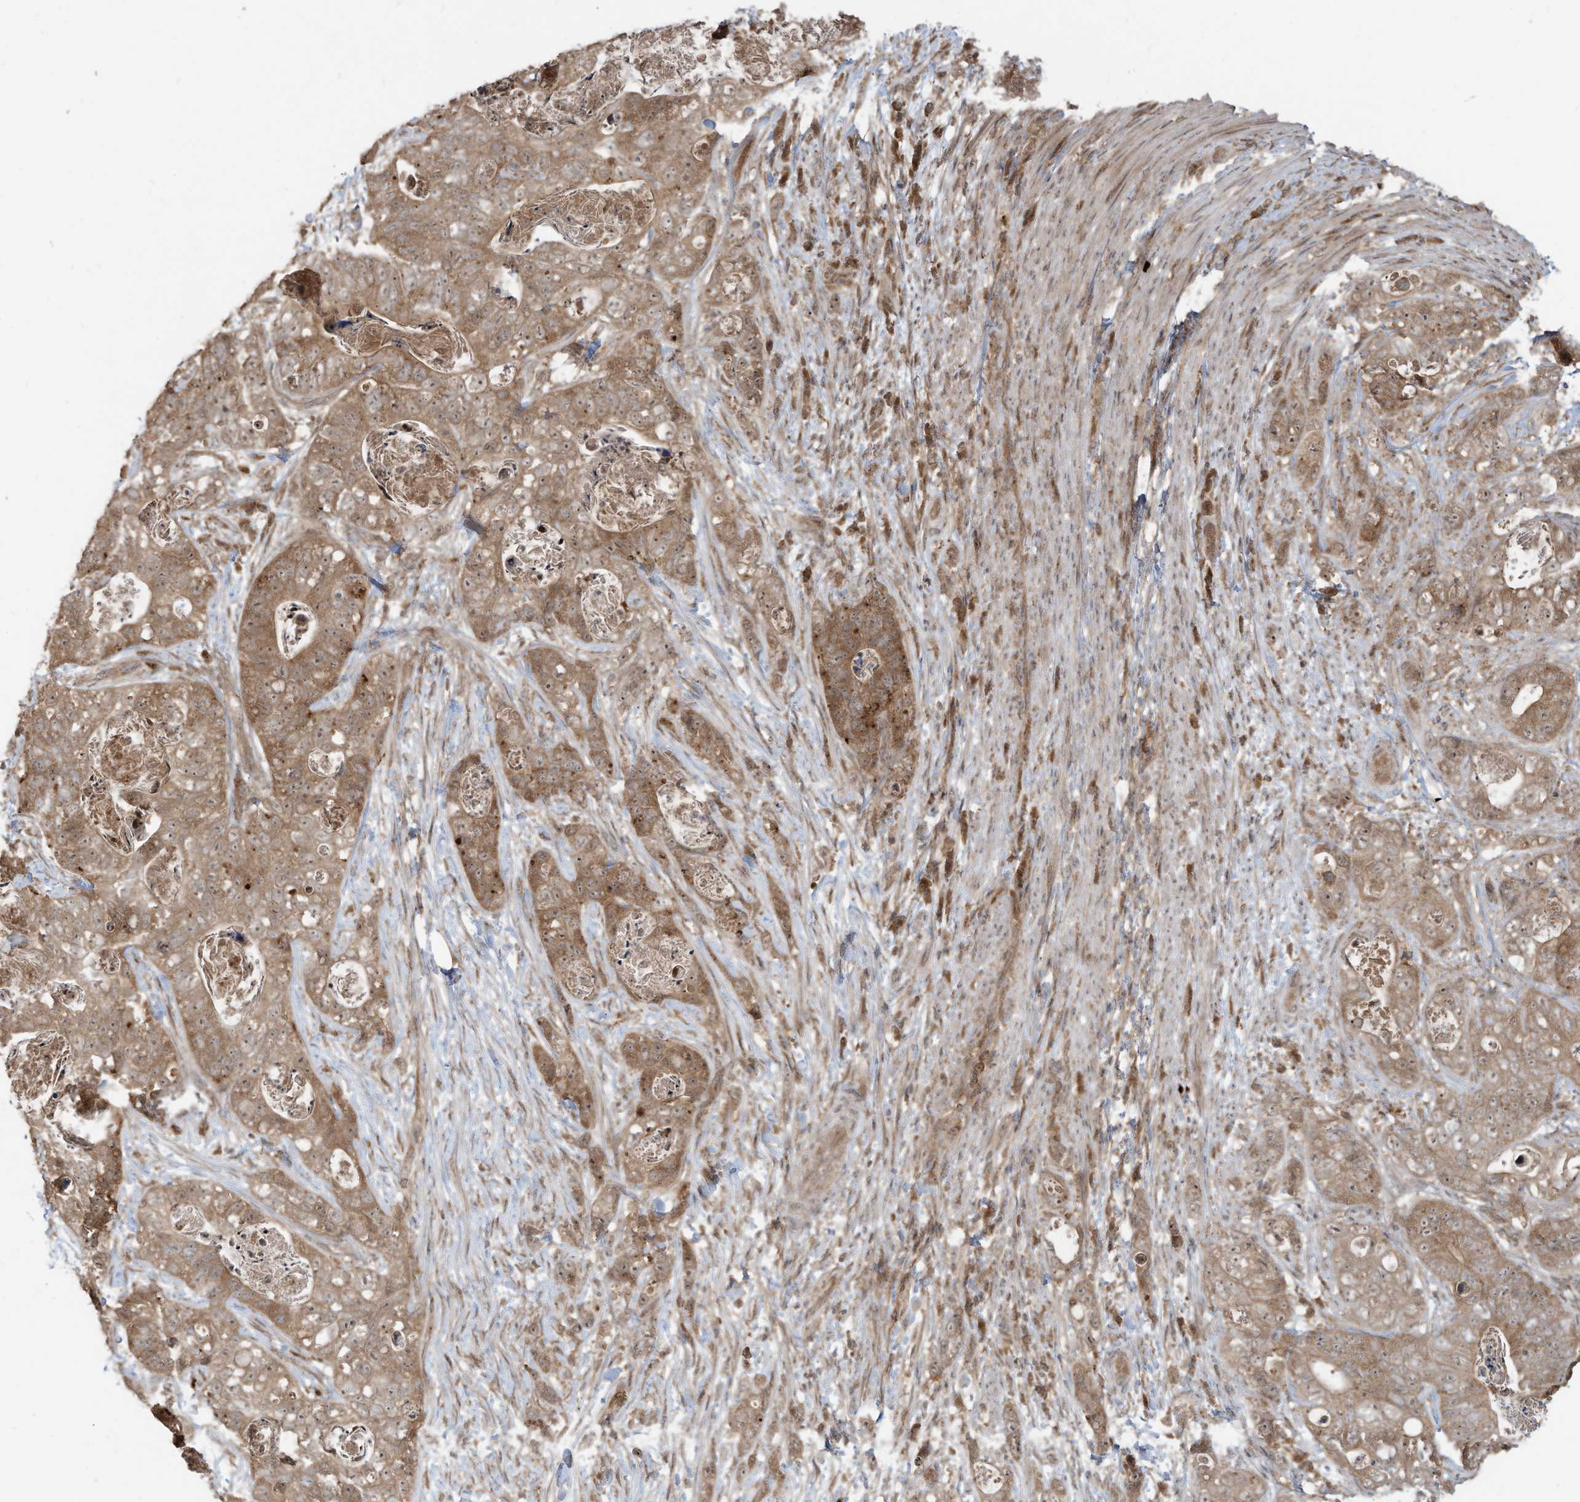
{"staining": {"intensity": "moderate", "quantity": ">75%", "location": "cytoplasmic/membranous,nuclear"}, "tissue": "stomach cancer", "cell_type": "Tumor cells", "image_type": "cancer", "snomed": [{"axis": "morphology", "description": "Adenocarcinoma, NOS"}, {"axis": "topography", "description": "Stomach"}], "caption": "Brown immunohistochemical staining in stomach cancer (adenocarcinoma) demonstrates moderate cytoplasmic/membranous and nuclear staining in about >75% of tumor cells. The staining is performed using DAB (3,3'-diaminobenzidine) brown chromogen to label protein expression. The nuclei are counter-stained blue using hematoxylin.", "gene": "CARF", "patient": {"sex": "female", "age": 89}}